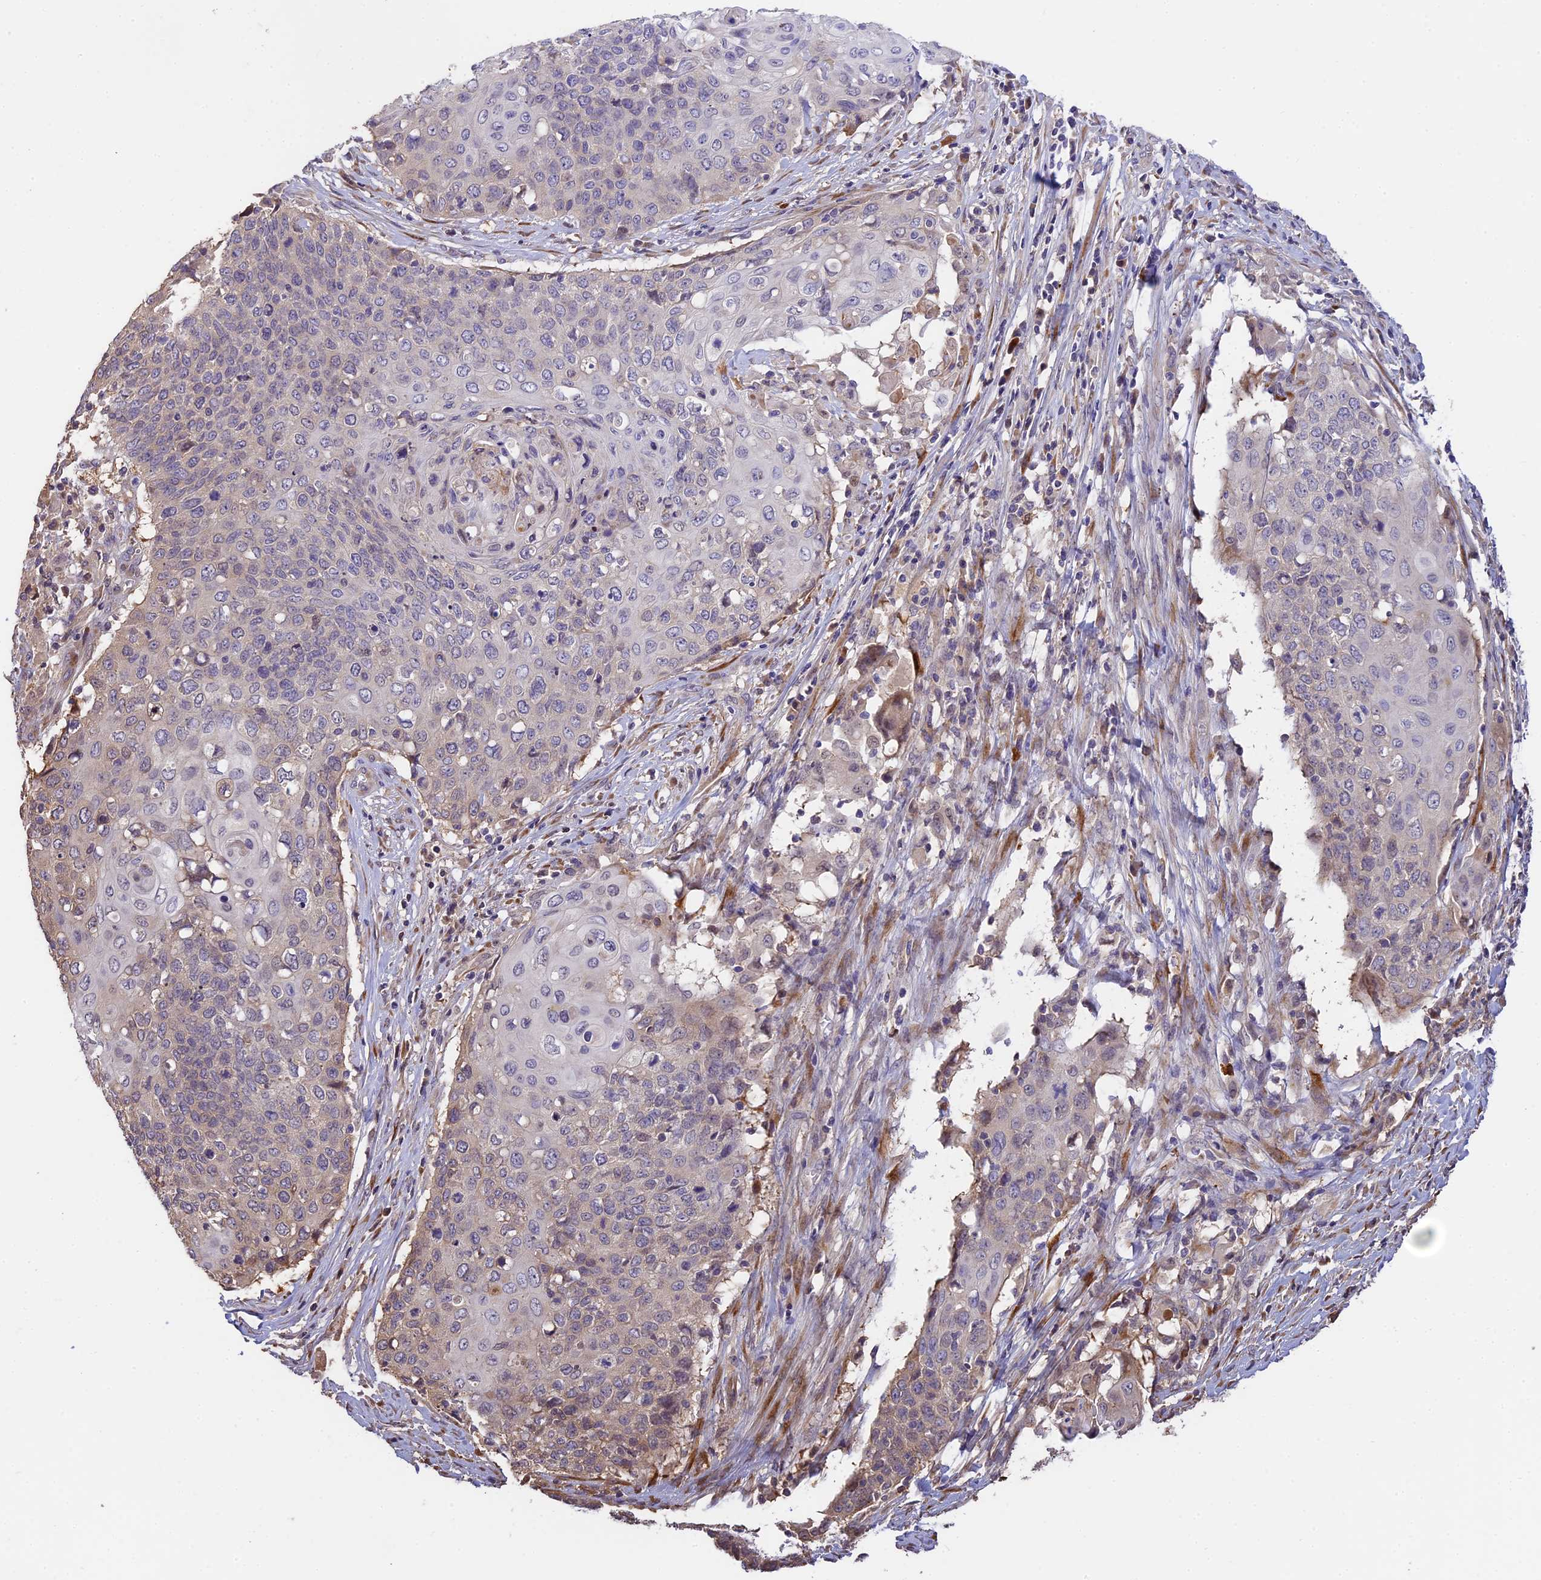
{"staining": {"intensity": "negative", "quantity": "none", "location": "none"}, "tissue": "cervical cancer", "cell_type": "Tumor cells", "image_type": "cancer", "snomed": [{"axis": "morphology", "description": "Squamous cell carcinoma, NOS"}, {"axis": "topography", "description": "Cervix"}], "caption": "Human cervical cancer stained for a protein using immunohistochemistry (IHC) demonstrates no staining in tumor cells.", "gene": "BSCL2", "patient": {"sex": "female", "age": 39}}